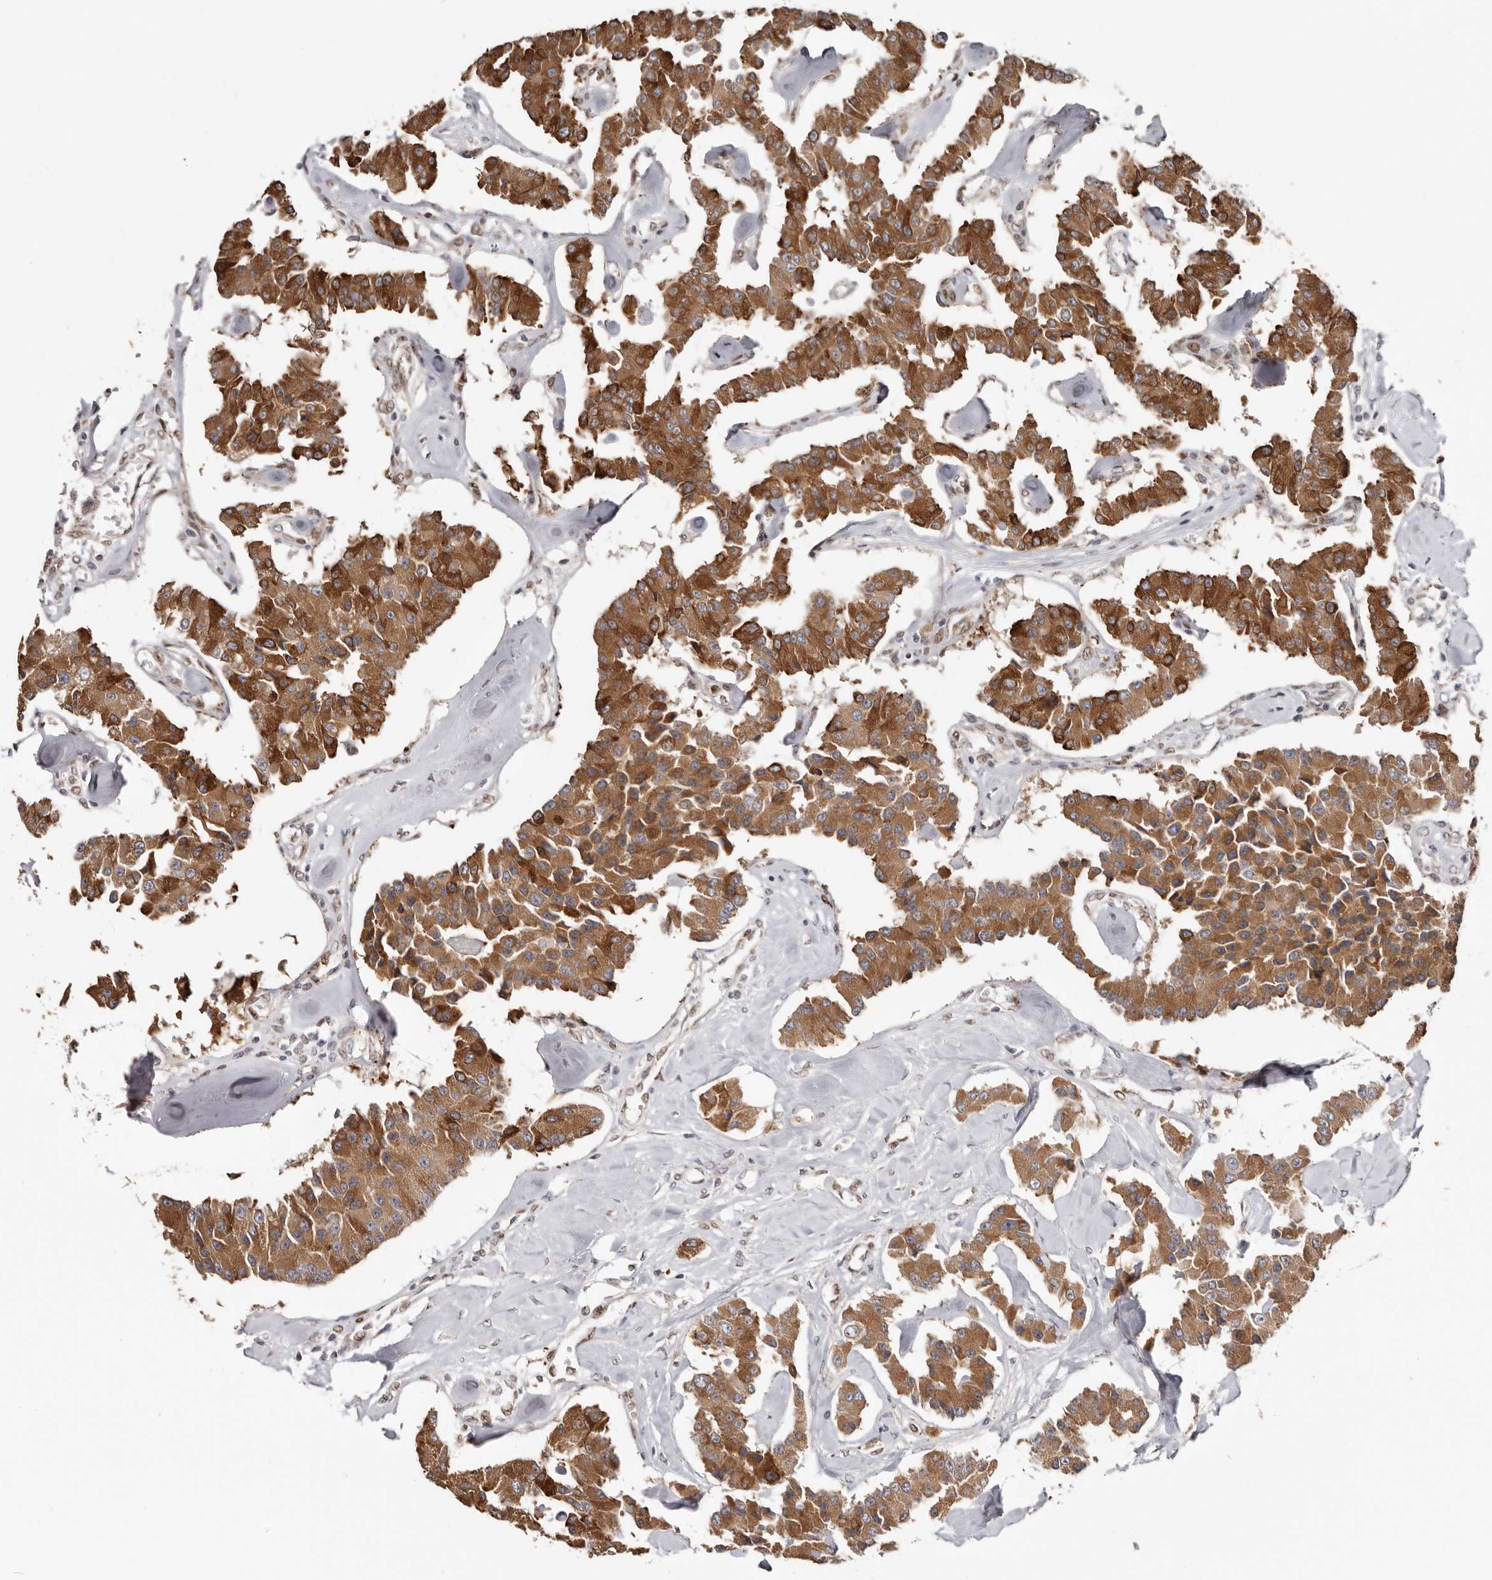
{"staining": {"intensity": "moderate", "quantity": ">75%", "location": "cytoplasmic/membranous"}, "tissue": "carcinoid", "cell_type": "Tumor cells", "image_type": "cancer", "snomed": [{"axis": "morphology", "description": "Carcinoid, malignant, NOS"}, {"axis": "topography", "description": "Pancreas"}], "caption": "A histopathology image showing moderate cytoplasmic/membranous positivity in about >75% of tumor cells in carcinoid, as visualized by brown immunohistochemical staining.", "gene": "SMAD7", "patient": {"sex": "male", "age": 41}}